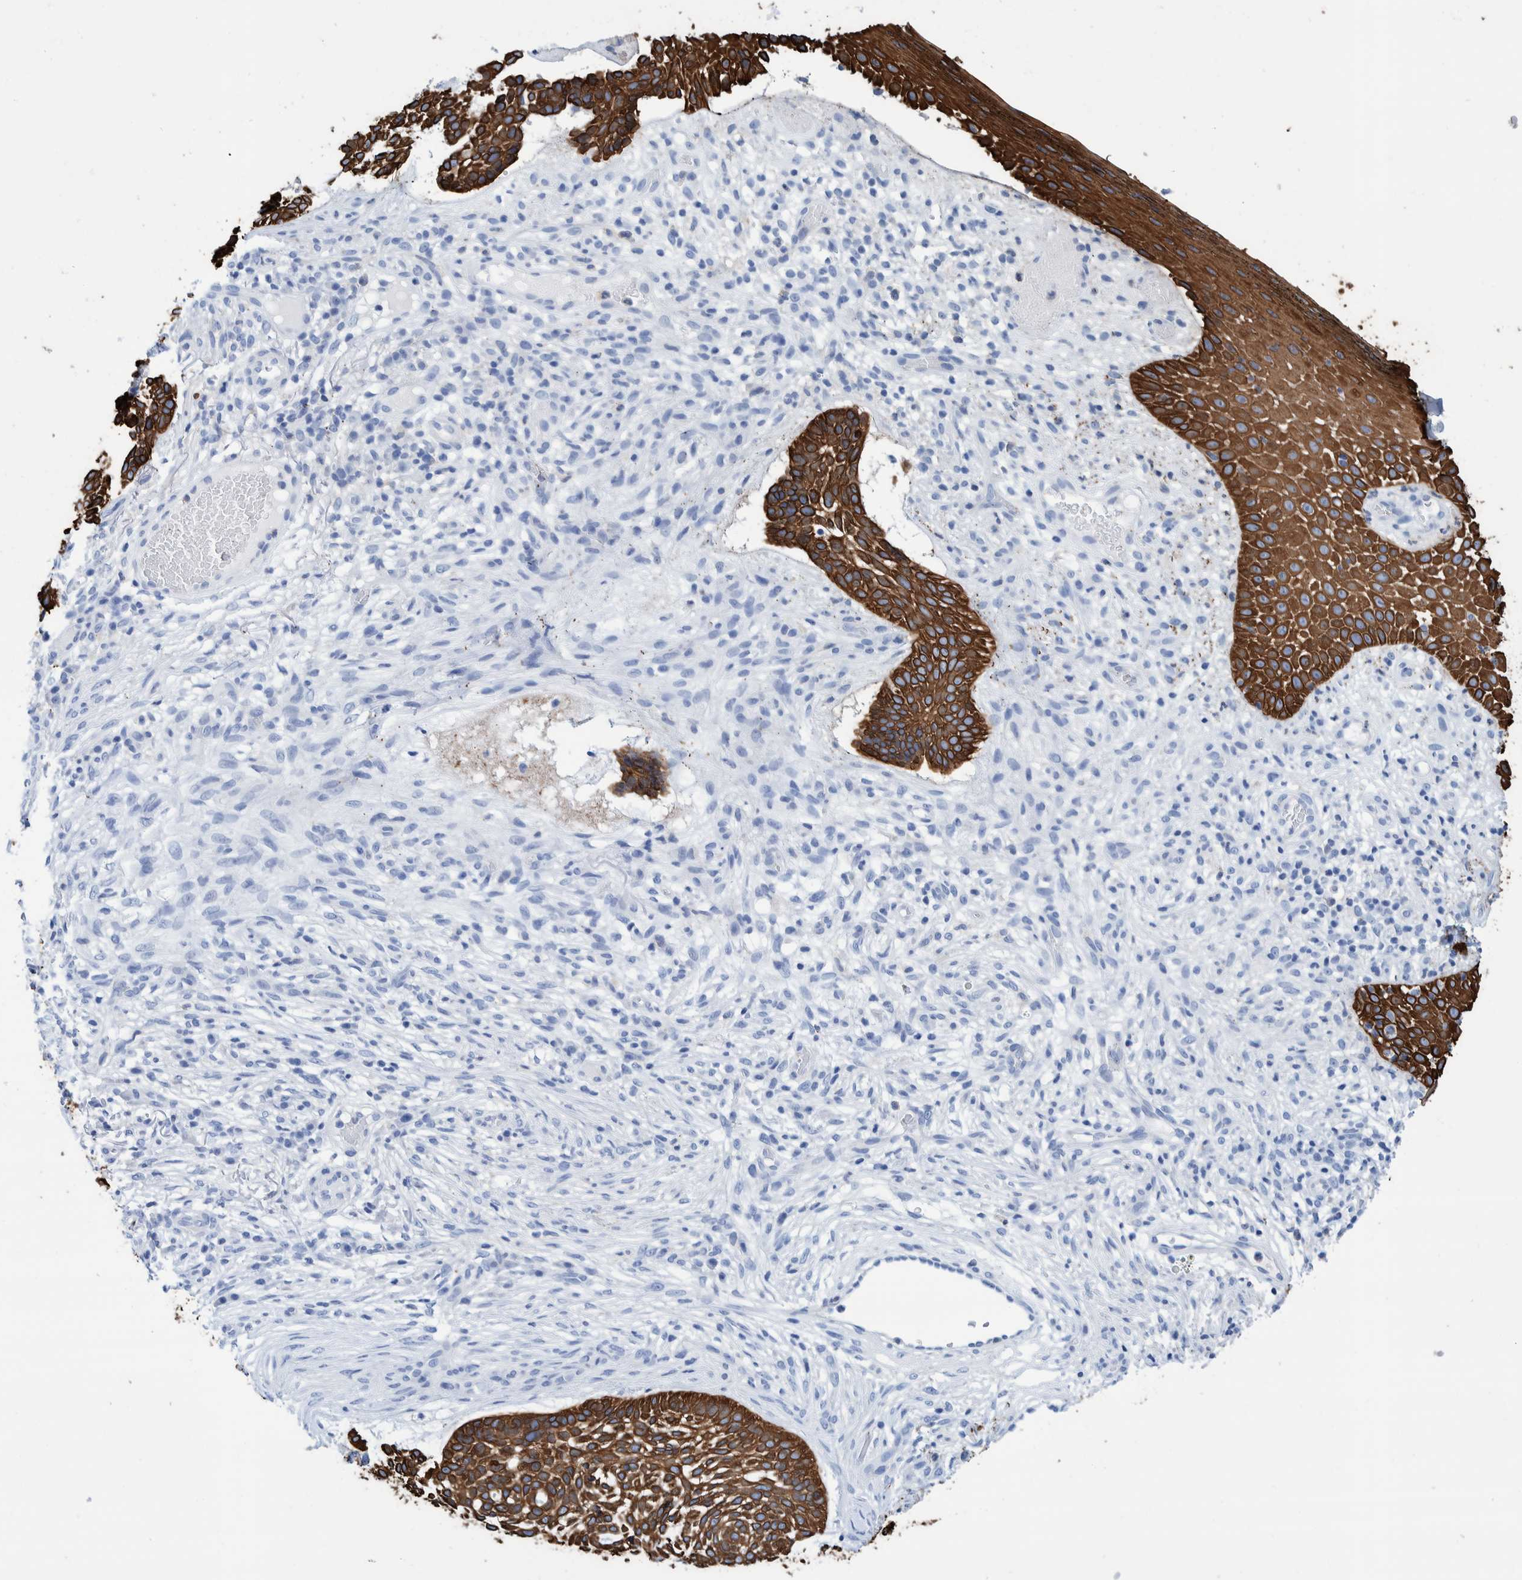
{"staining": {"intensity": "strong", "quantity": ">75%", "location": "cytoplasmic/membranous"}, "tissue": "skin cancer", "cell_type": "Tumor cells", "image_type": "cancer", "snomed": [{"axis": "morphology", "description": "Basal cell carcinoma"}, {"axis": "topography", "description": "Skin"}], "caption": "High-magnification brightfield microscopy of skin cancer (basal cell carcinoma) stained with DAB (brown) and counterstained with hematoxylin (blue). tumor cells exhibit strong cytoplasmic/membranous positivity is present in approximately>75% of cells.", "gene": "KRT14", "patient": {"sex": "female", "age": 64}}